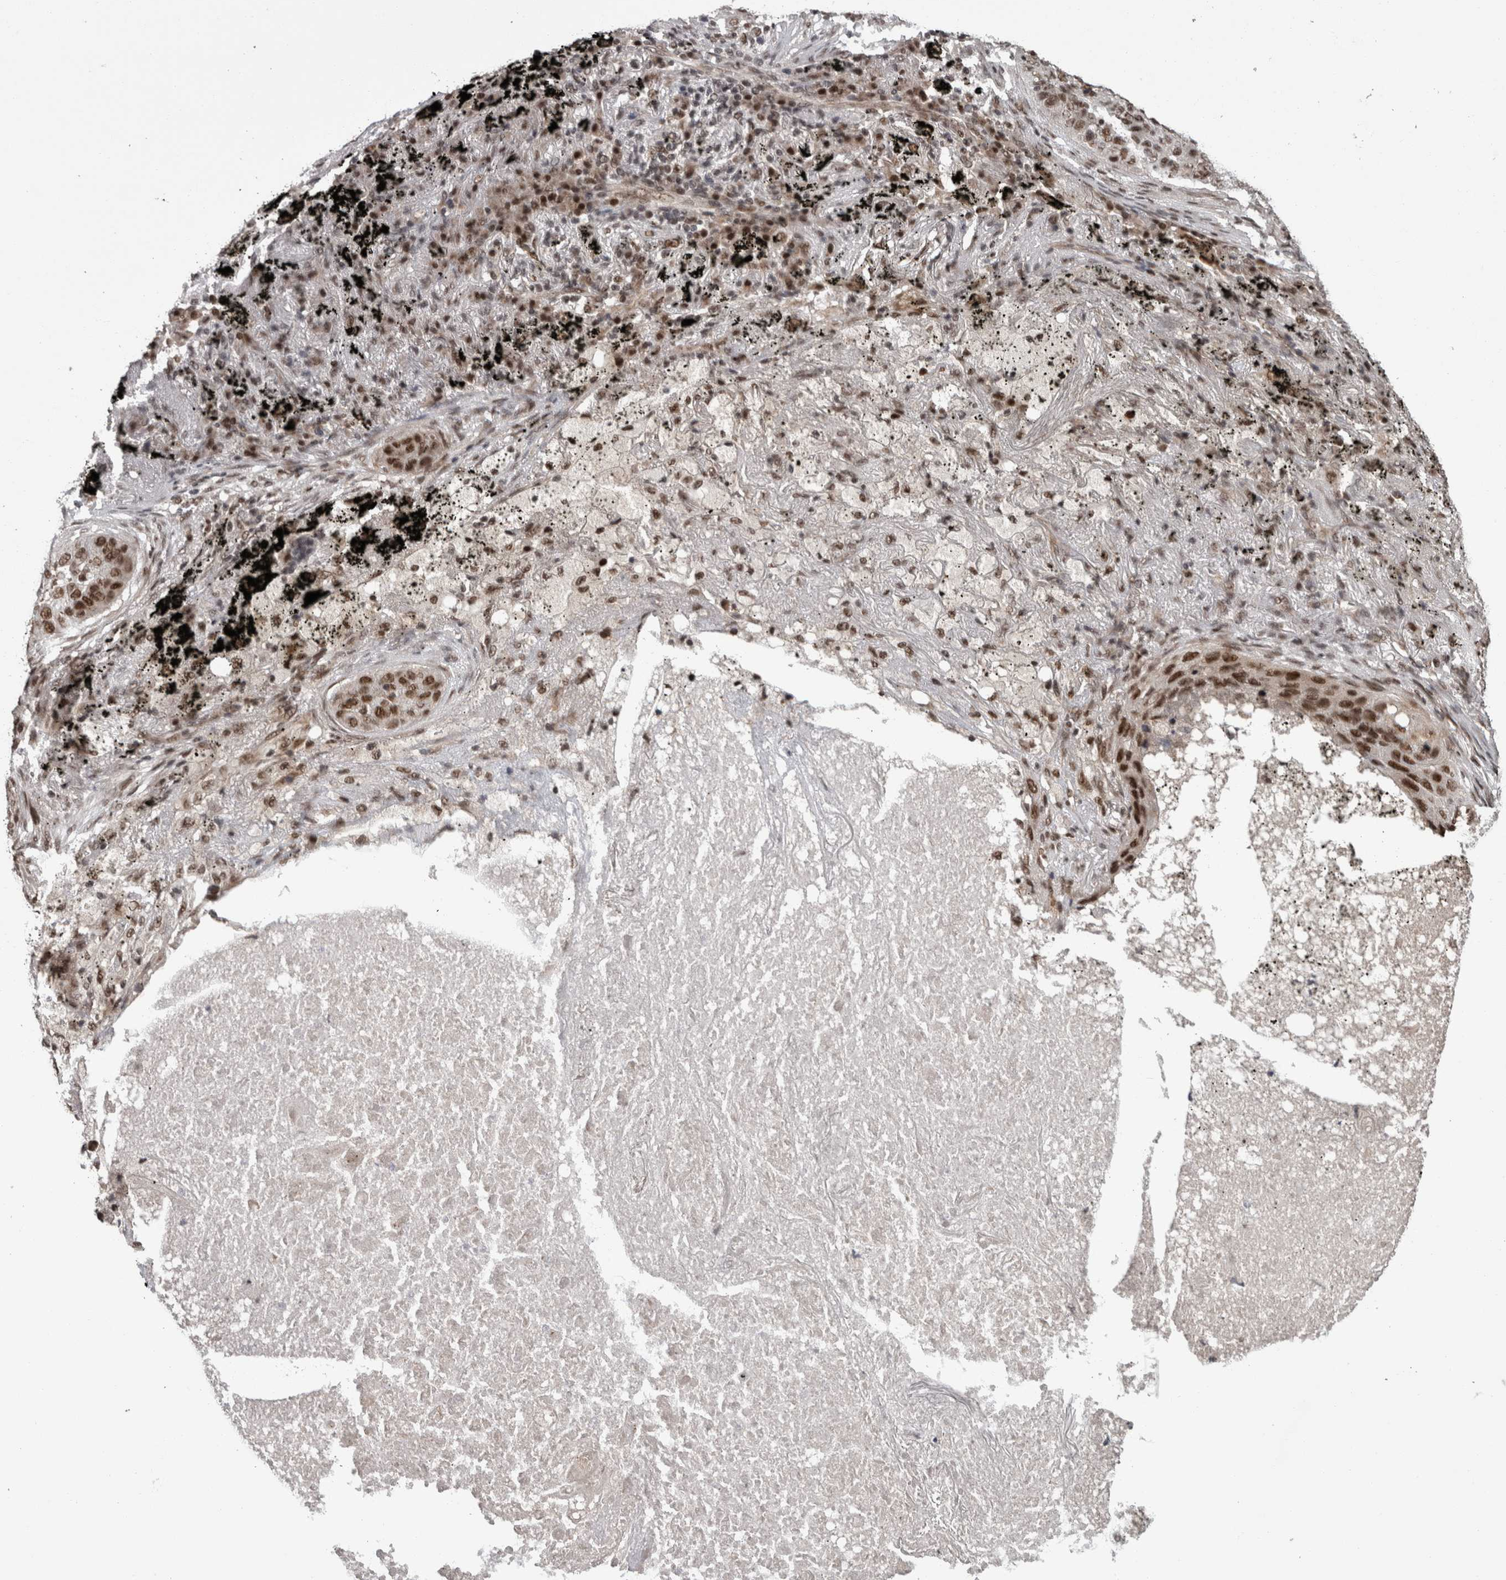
{"staining": {"intensity": "moderate", "quantity": ">75%", "location": "nuclear"}, "tissue": "lung cancer", "cell_type": "Tumor cells", "image_type": "cancer", "snomed": [{"axis": "morphology", "description": "Squamous cell carcinoma, NOS"}, {"axis": "topography", "description": "Lung"}], "caption": "Approximately >75% of tumor cells in lung cancer (squamous cell carcinoma) reveal moderate nuclear protein staining as visualized by brown immunohistochemical staining.", "gene": "CPSF2", "patient": {"sex": "female", "age": 63}}